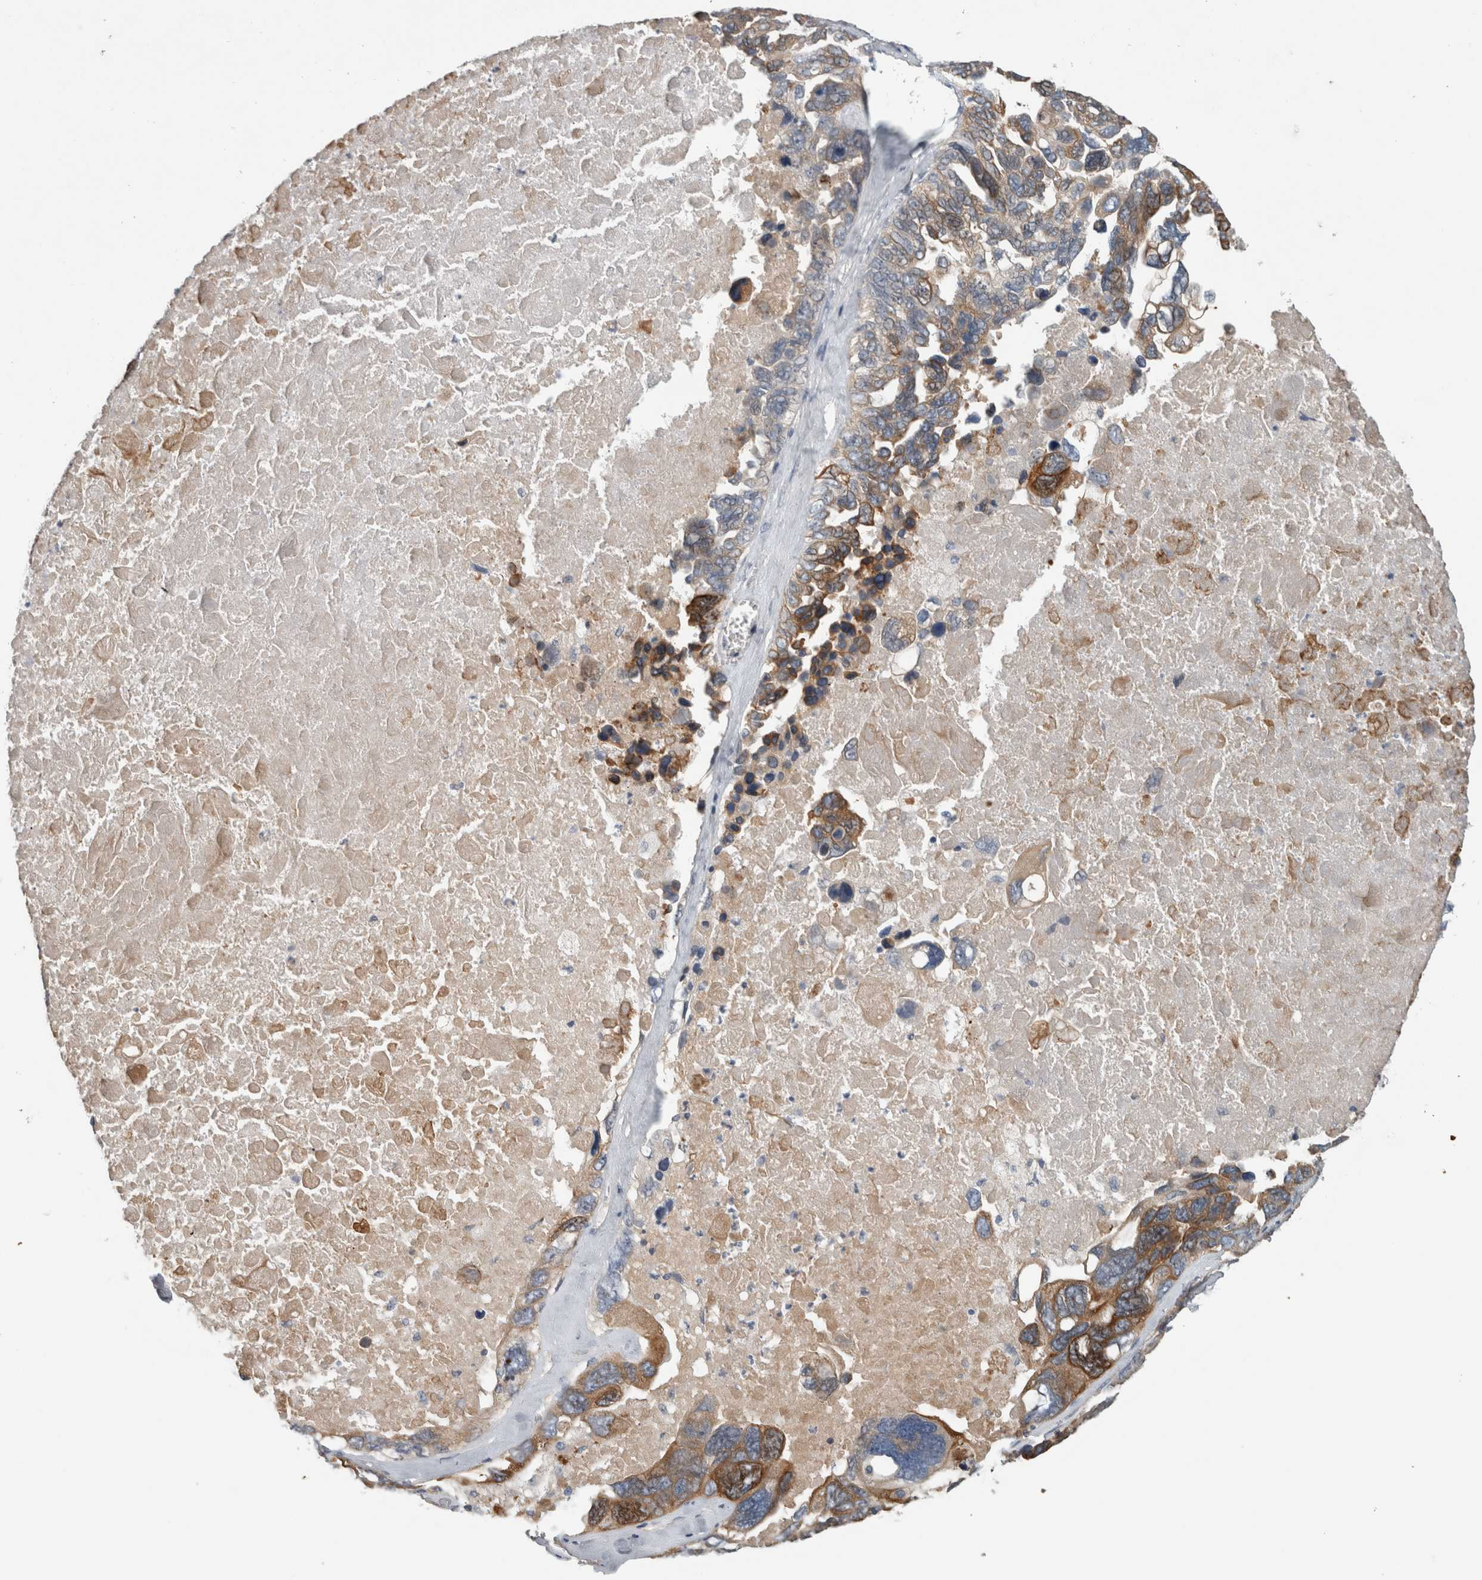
{"staining": {"intensity": "moderate", "quantity": ">75%", "location": "cytoplasmic/membranous"}, "tissue": "ovarian cancer", "cell_type": "Tumor cells", "image_type": "cancer", "snomed": [{"axis": "morphology", "description": "Cystadenocarcinoma, serous, NOS"}, {"axis": "topography", "description": "Ovary"}], "caption": "The histopathology image shows staining of ovarian cancer (serous cystadenocarcinoma), revealing moderate cytoplasmic/membranous protein positivity (brown color) within tumor cells.", "gene": "TARBP1", "patient": {"sex": "female", "age": 79}}